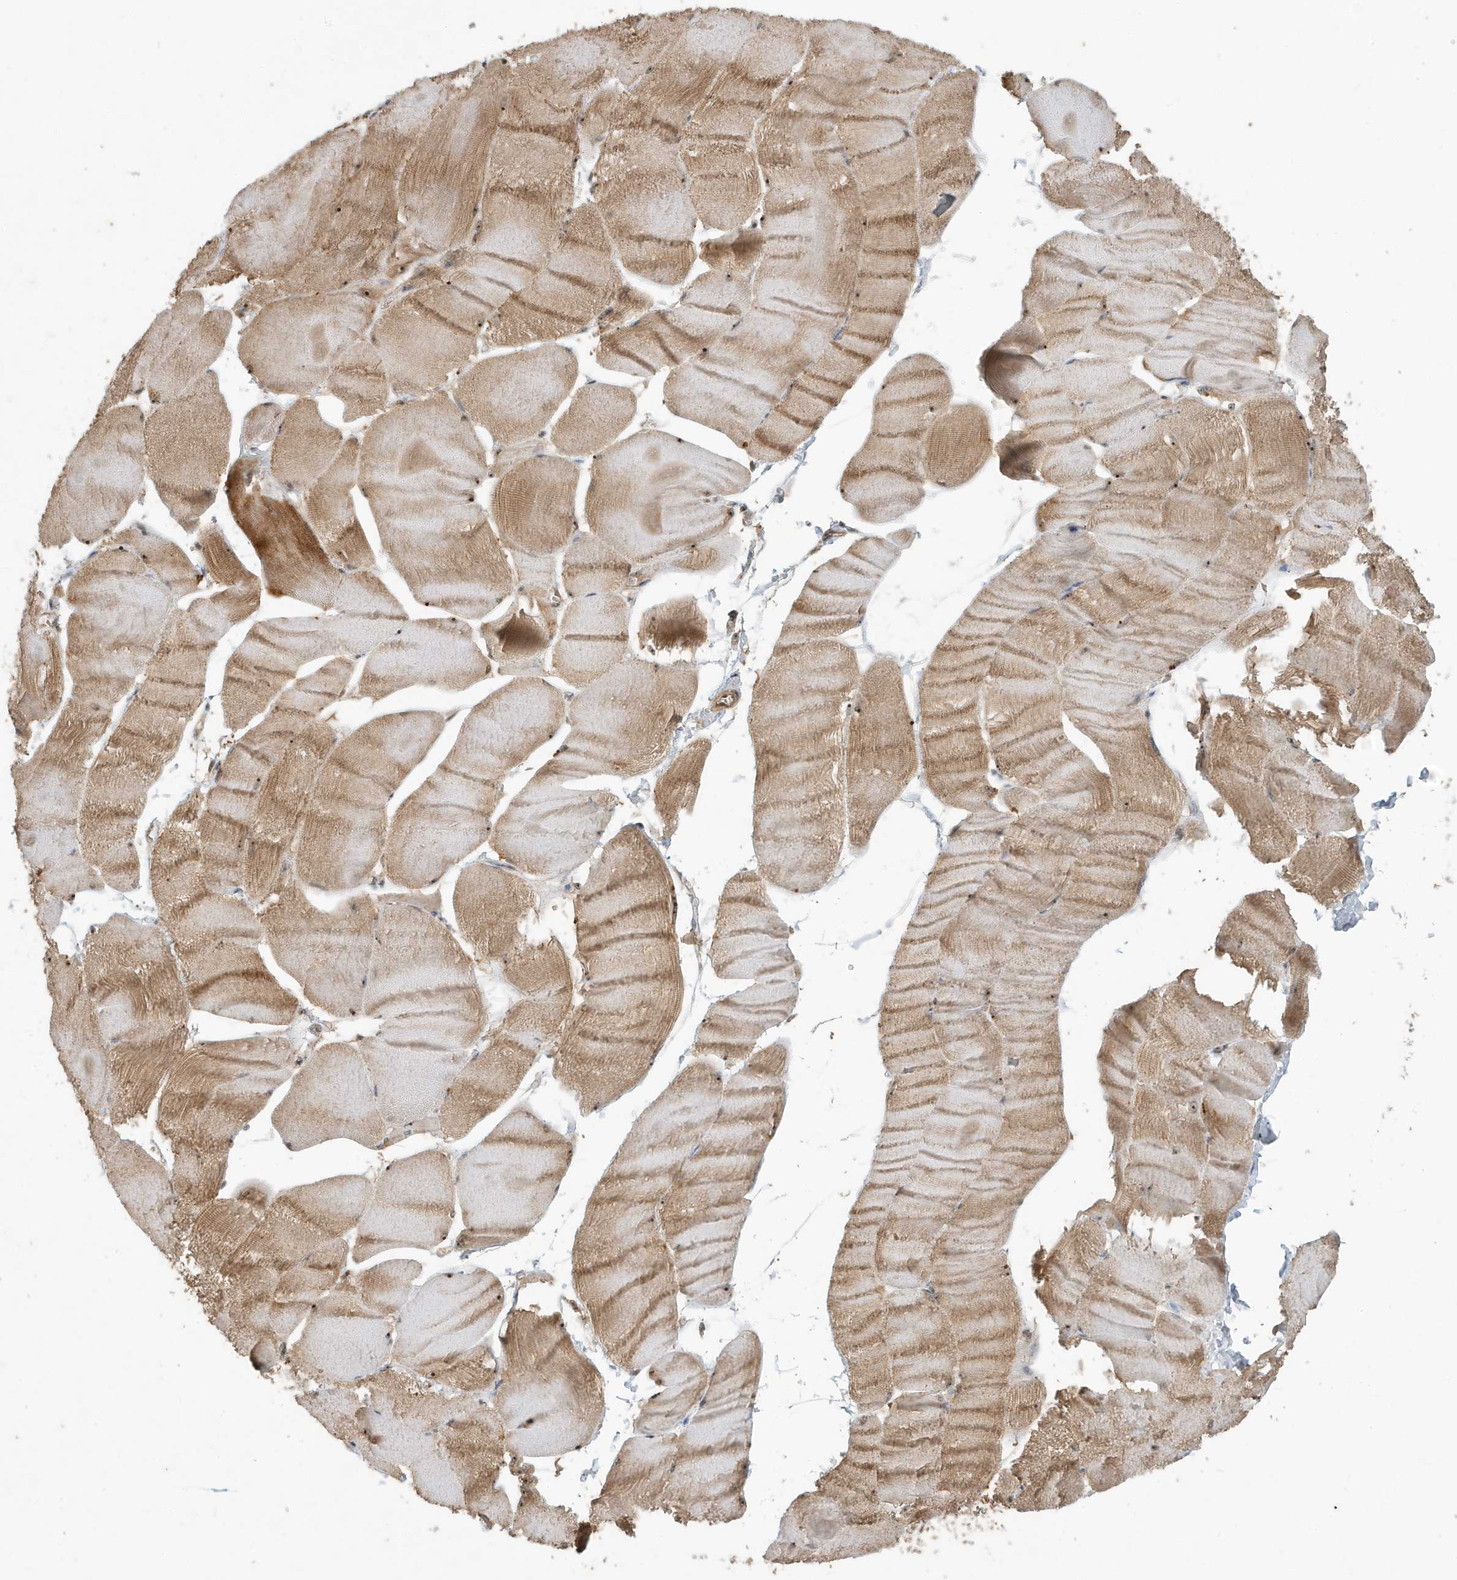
{"staining": {"intensity": "moderate", "quantity": "25%-75%", "location": "cytoplasmic/membranous,nuclear"}, "tissue": "skeletal muscle", "cell_type": "Myocytes", "image_type": "normal", "snomed": [{"axis": "morphology", "description": "Normal tissue, NOS"}, {"axis": "morphology", "description": "Basal cell carcinoma"}, {"axis": "topography", "description": "Skeletal muscle"}], "caption": "IHC (DAB) staining of benign human skeletal muscle reveals moderate cytoplasmic/membranous,nuclear protein expression in approximately 25%-75% of myocytes.", "gene": "ABCB9", "patient": {"sex": "female", "age": 64}}